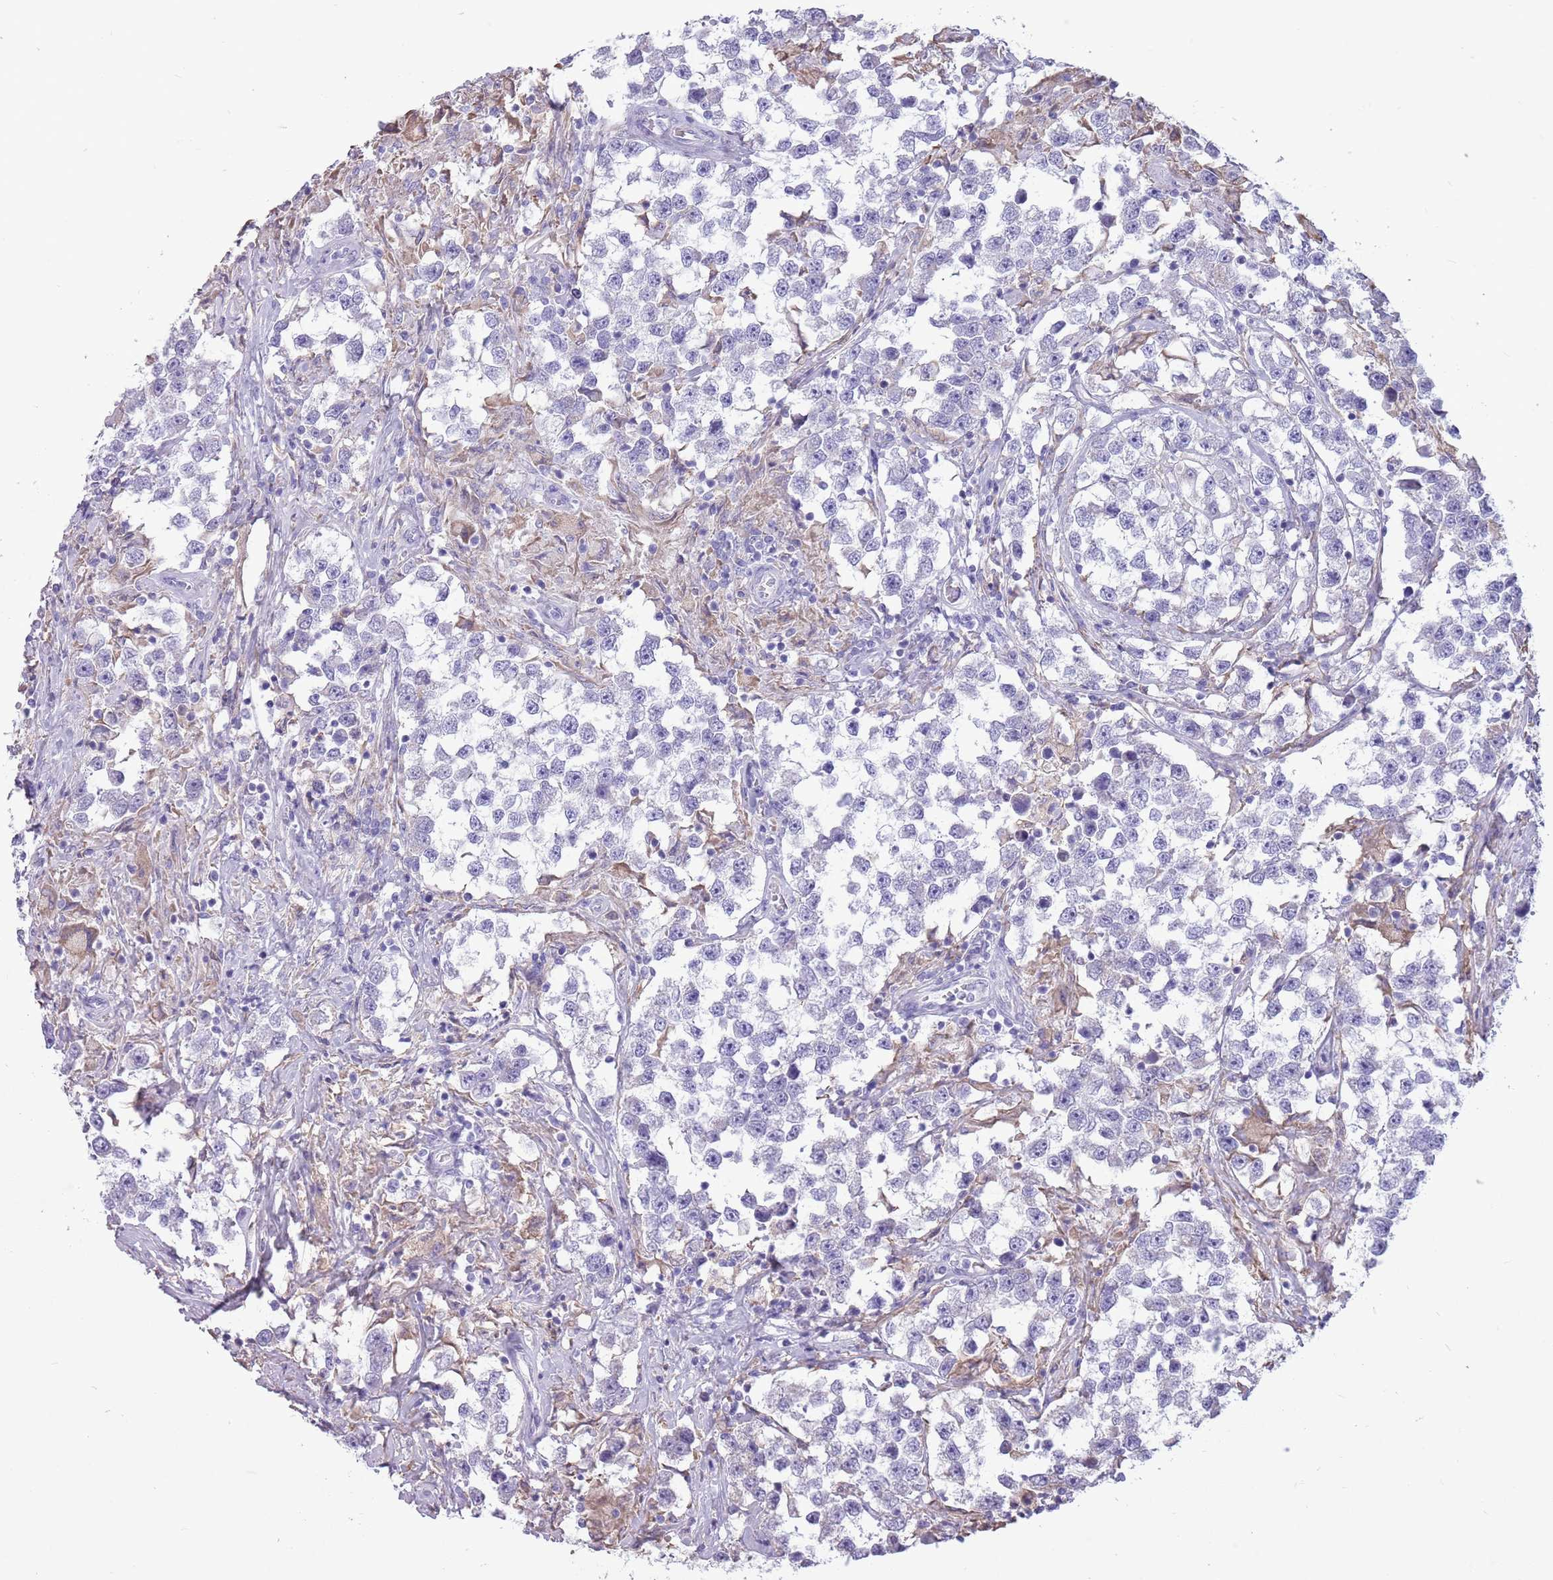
{"staining": {"intensity": "negative", "quantity": "none", "location": "none"}, "tissue": "testis cancer", "cell_type": "Tumor cells", "image_type": "cancer", "snomed": [{"axis": "morphology", "description": "Seminoma, NOS"}, {"axis": "topography", "description": "Testis"}], "caption": "IHC image of neoplastic tissue: human seminoma (testis) stained with DAB (3,3'-diaminobenzidine) exhibits no significant protein positivity in tumor cells.", "gene": "KCTD19", "patient": {"sex": "male", "age": 46}}